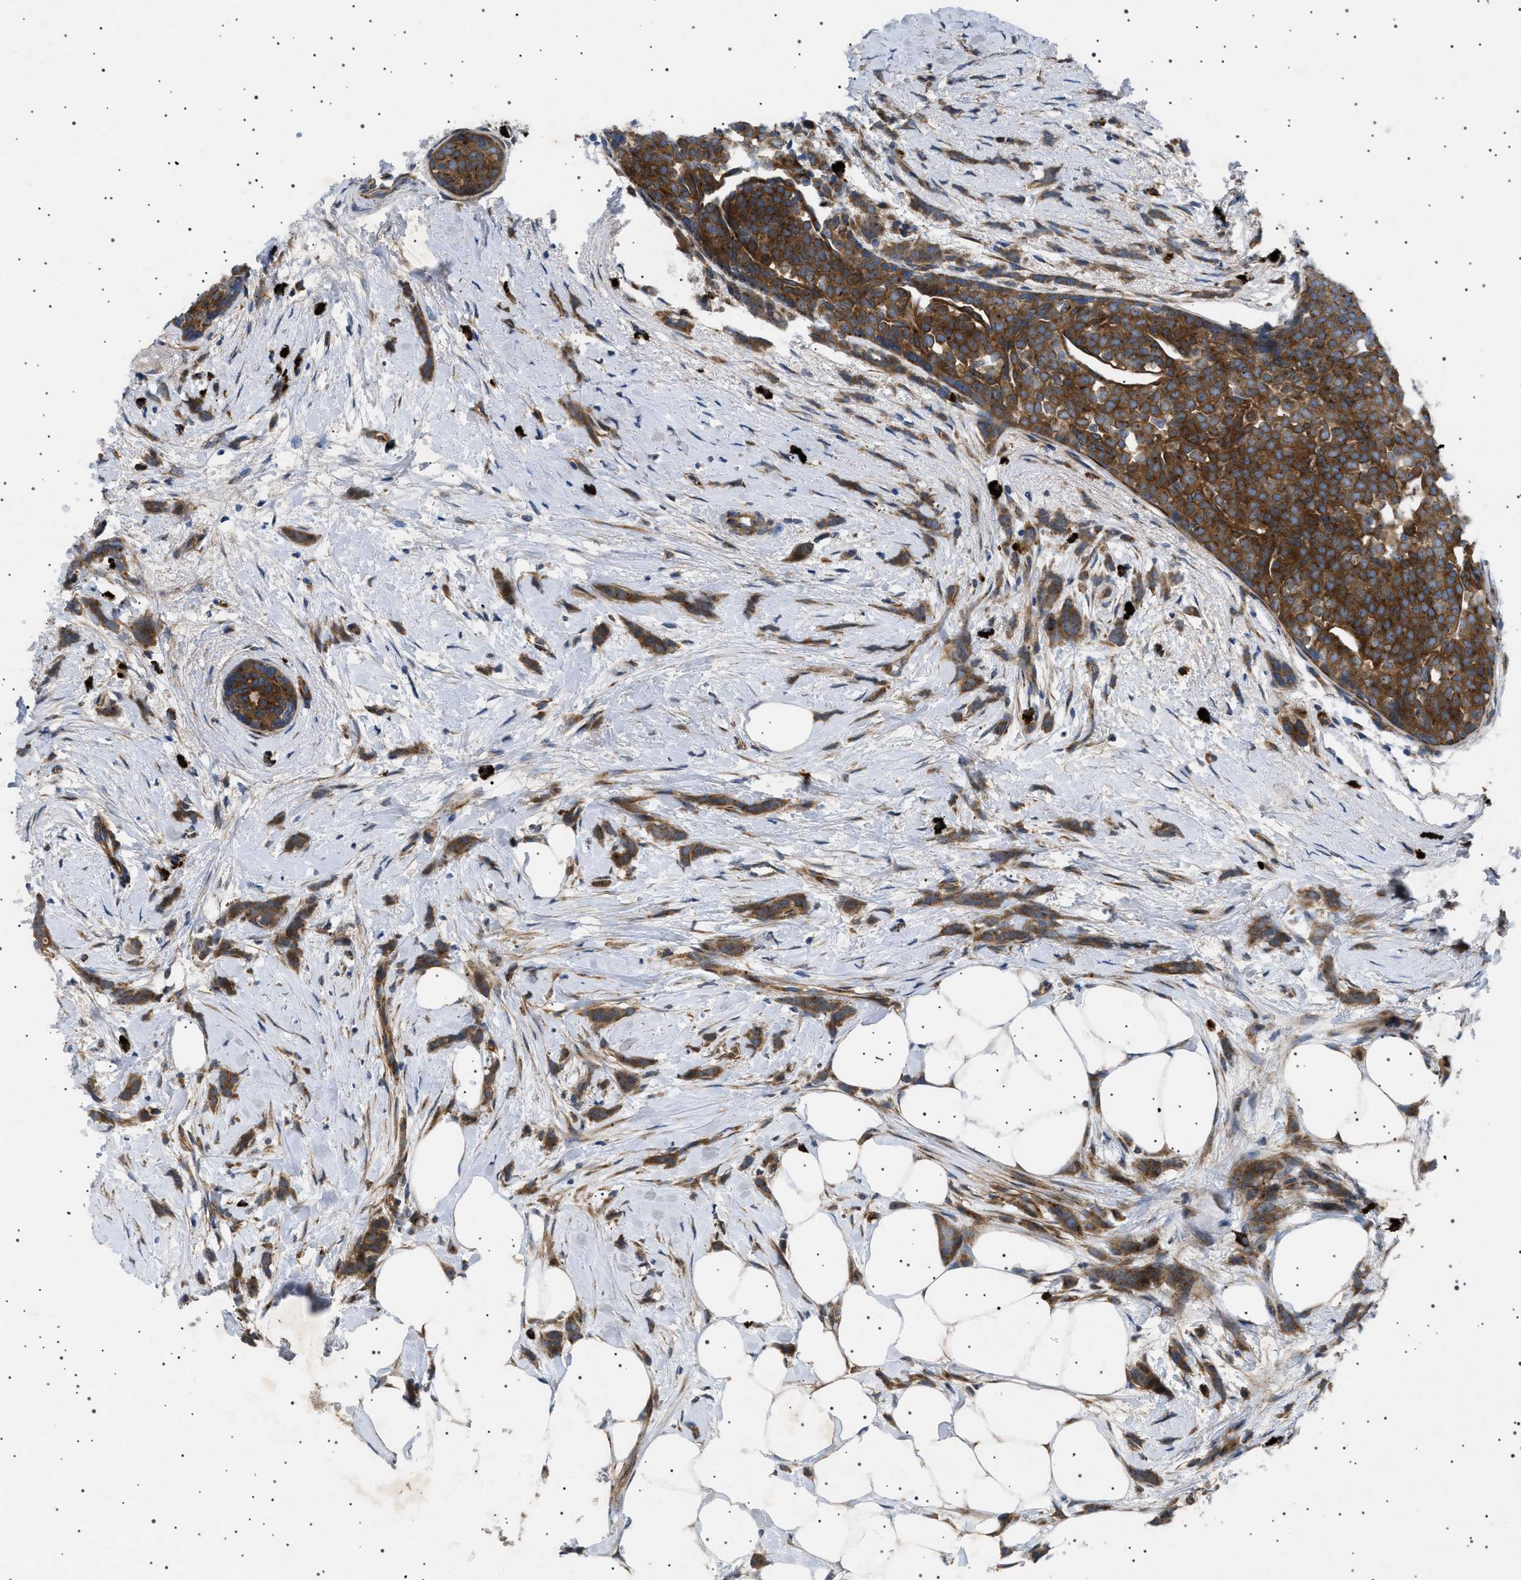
{"staining": {"intensity": "strong", "quantity": ">75%", "location": "cytoplasmic/membranous"}, "tissue": "breast cancer", "cell_type": "Tumor cells", "image_type": "cancer", "snomed": [{"axis": "morphology", "description": "Lobular carcinoma, in situ"}, {"axis": "morphology", "description": "Lobular carcinoma"}, {"axis": "topography", "description": "Breast"}], "caption": "Protein staining by immunohistochemistry (IHC) reveals strong cytoplasmic/membranous expression in approximately >75% of tumor cells in lobular carcinoma in situ (breast).", "gene": "CCDC186", "patient": {"sex": "female", "age": 41}}